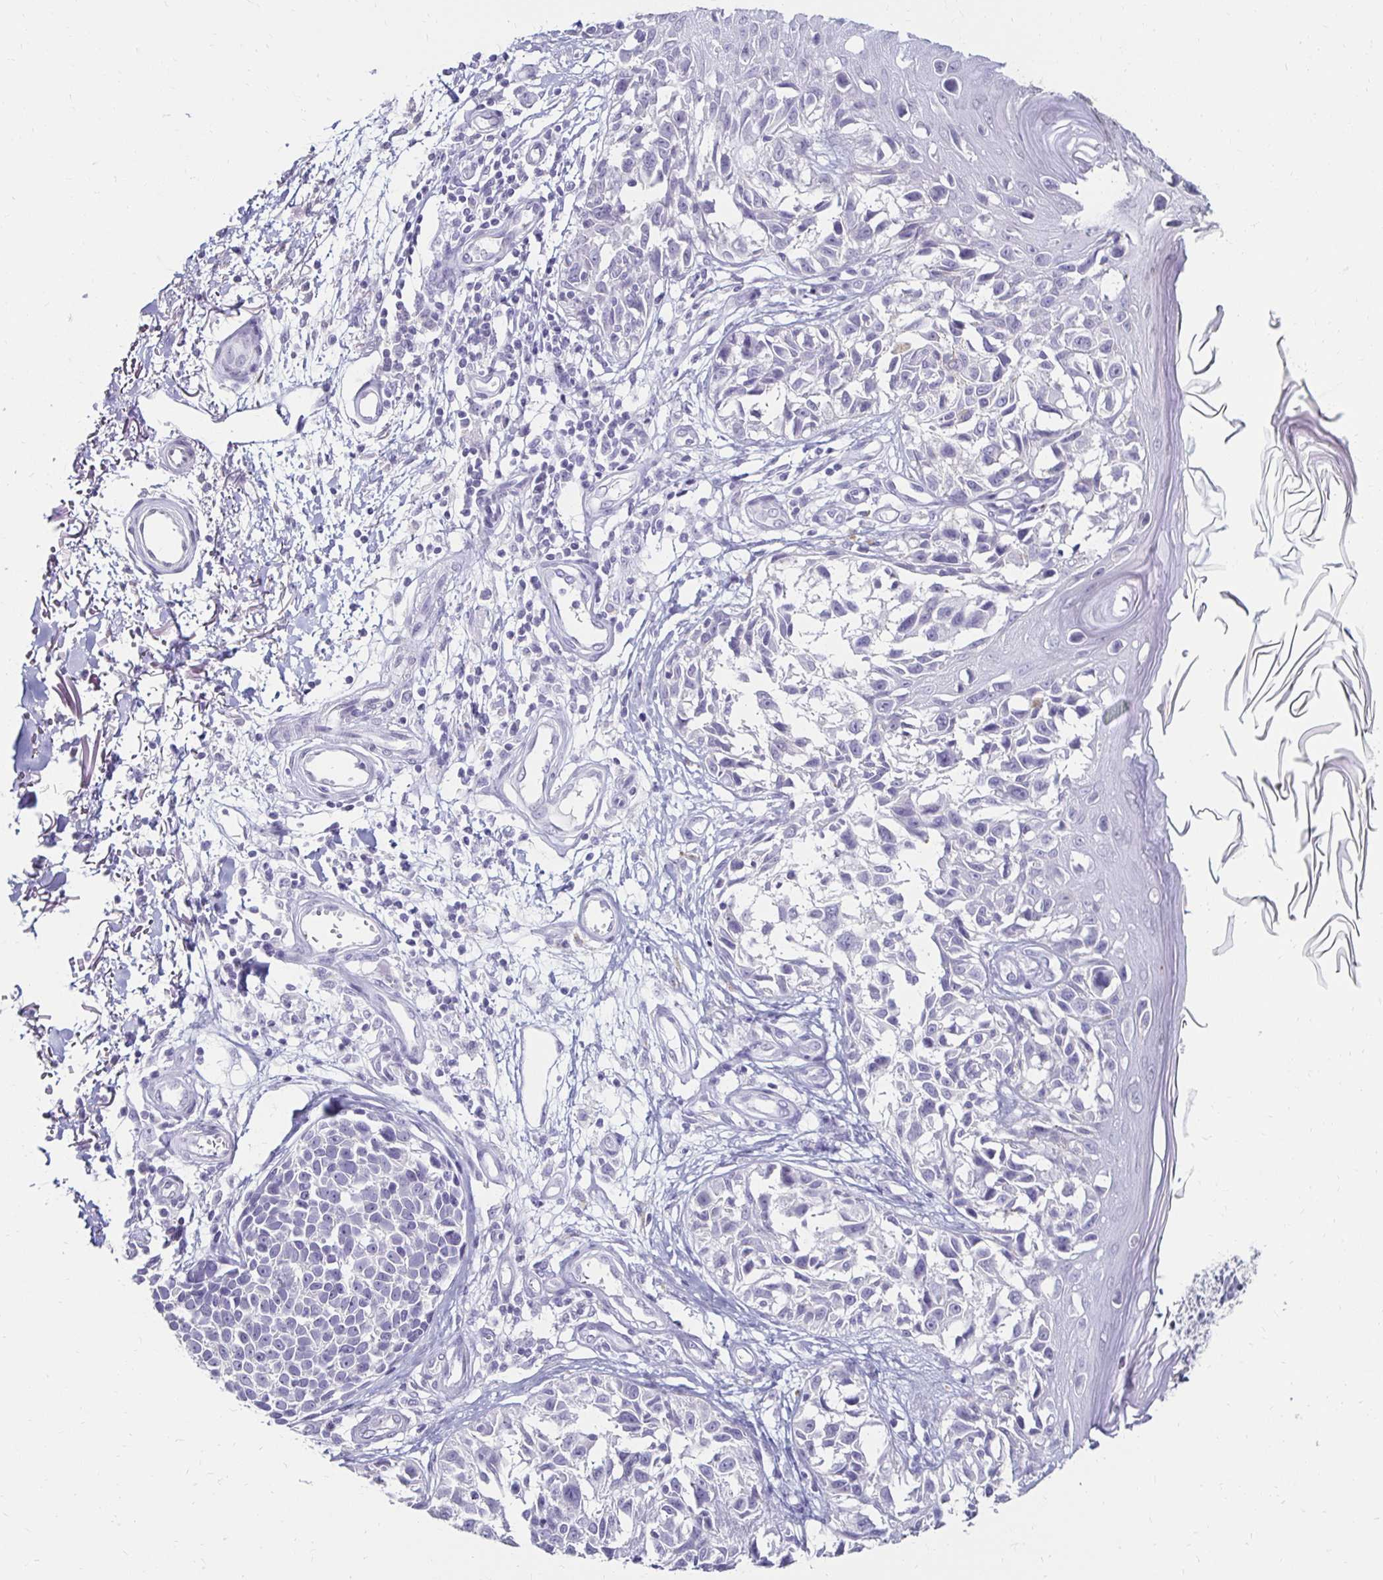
{"staining": {"intensity": "negative", "quantity": "none", "location": "none"}, "tissue": "melanoma", "cell_type": "Tumor cells", "image_type": "cancer", "snomed": [{"axis": "morphology", "description": "Malignant melanoma, NOS"}, {"axis": "topography", "description": "Skin"}], "caption": "High power microscopy image of an immunohistochemistry (IHC) image of malignant melanoma, revealing no significant expression in tumor cells.", "gene": "TOMM34", "patient": {"sex": "male", "age": 73}}